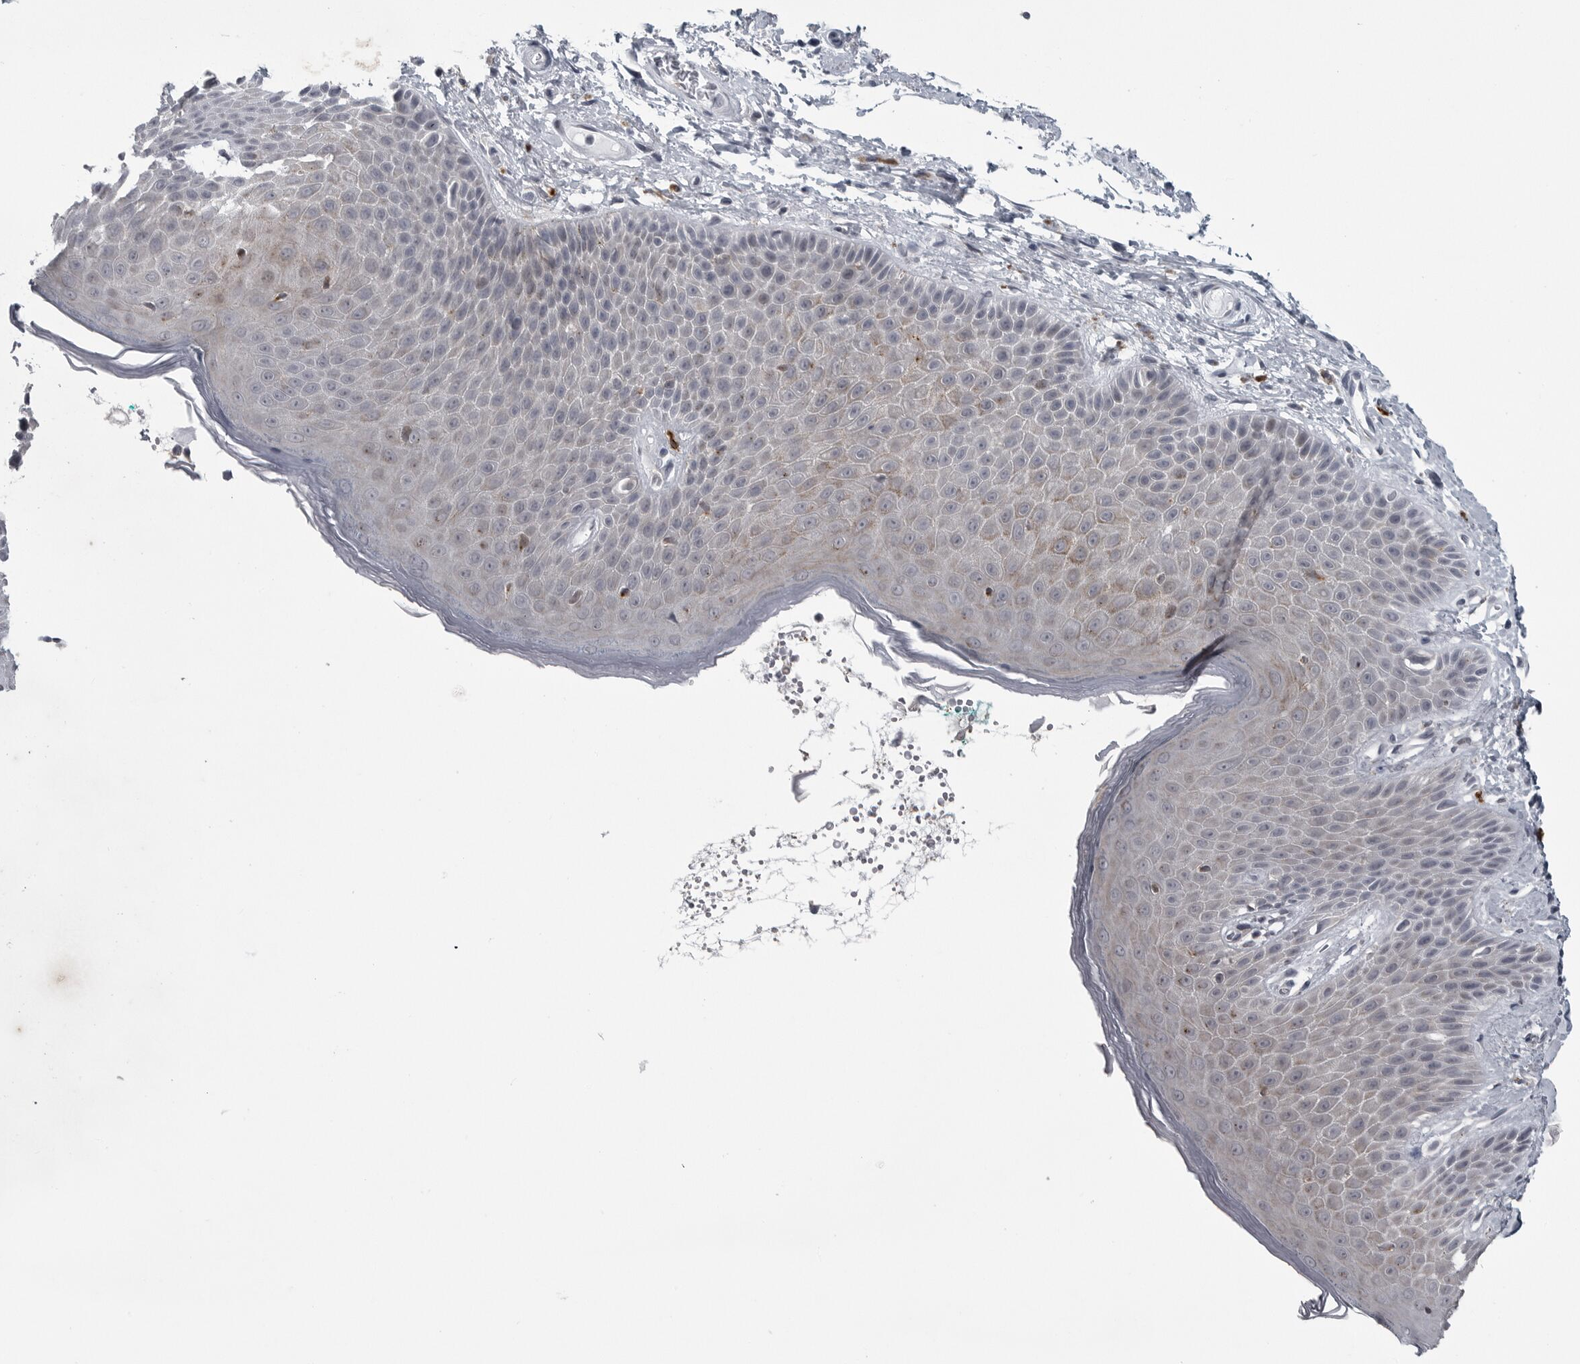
{"staining": {"intensity": "moderate", "quantity": "<25%", "location": "cytoplasmic/membranous"}, "tissue": "skin", "cell_type": "Epidermal cells", "image_type": "normal", "snomed": [{"axis": "morphology", "description": "Normal tissue, NOS"}, {"axis": "topography", "description": "Anal"}], "caption": "About <25% of epidermal cells in benign skin exhibit moderate cytoplasmic/membranous protein staining as visualized by brown immunohistochemical staining.", "gene": "LYSMD1", "patient": {"sex": "male", "age": 74}}